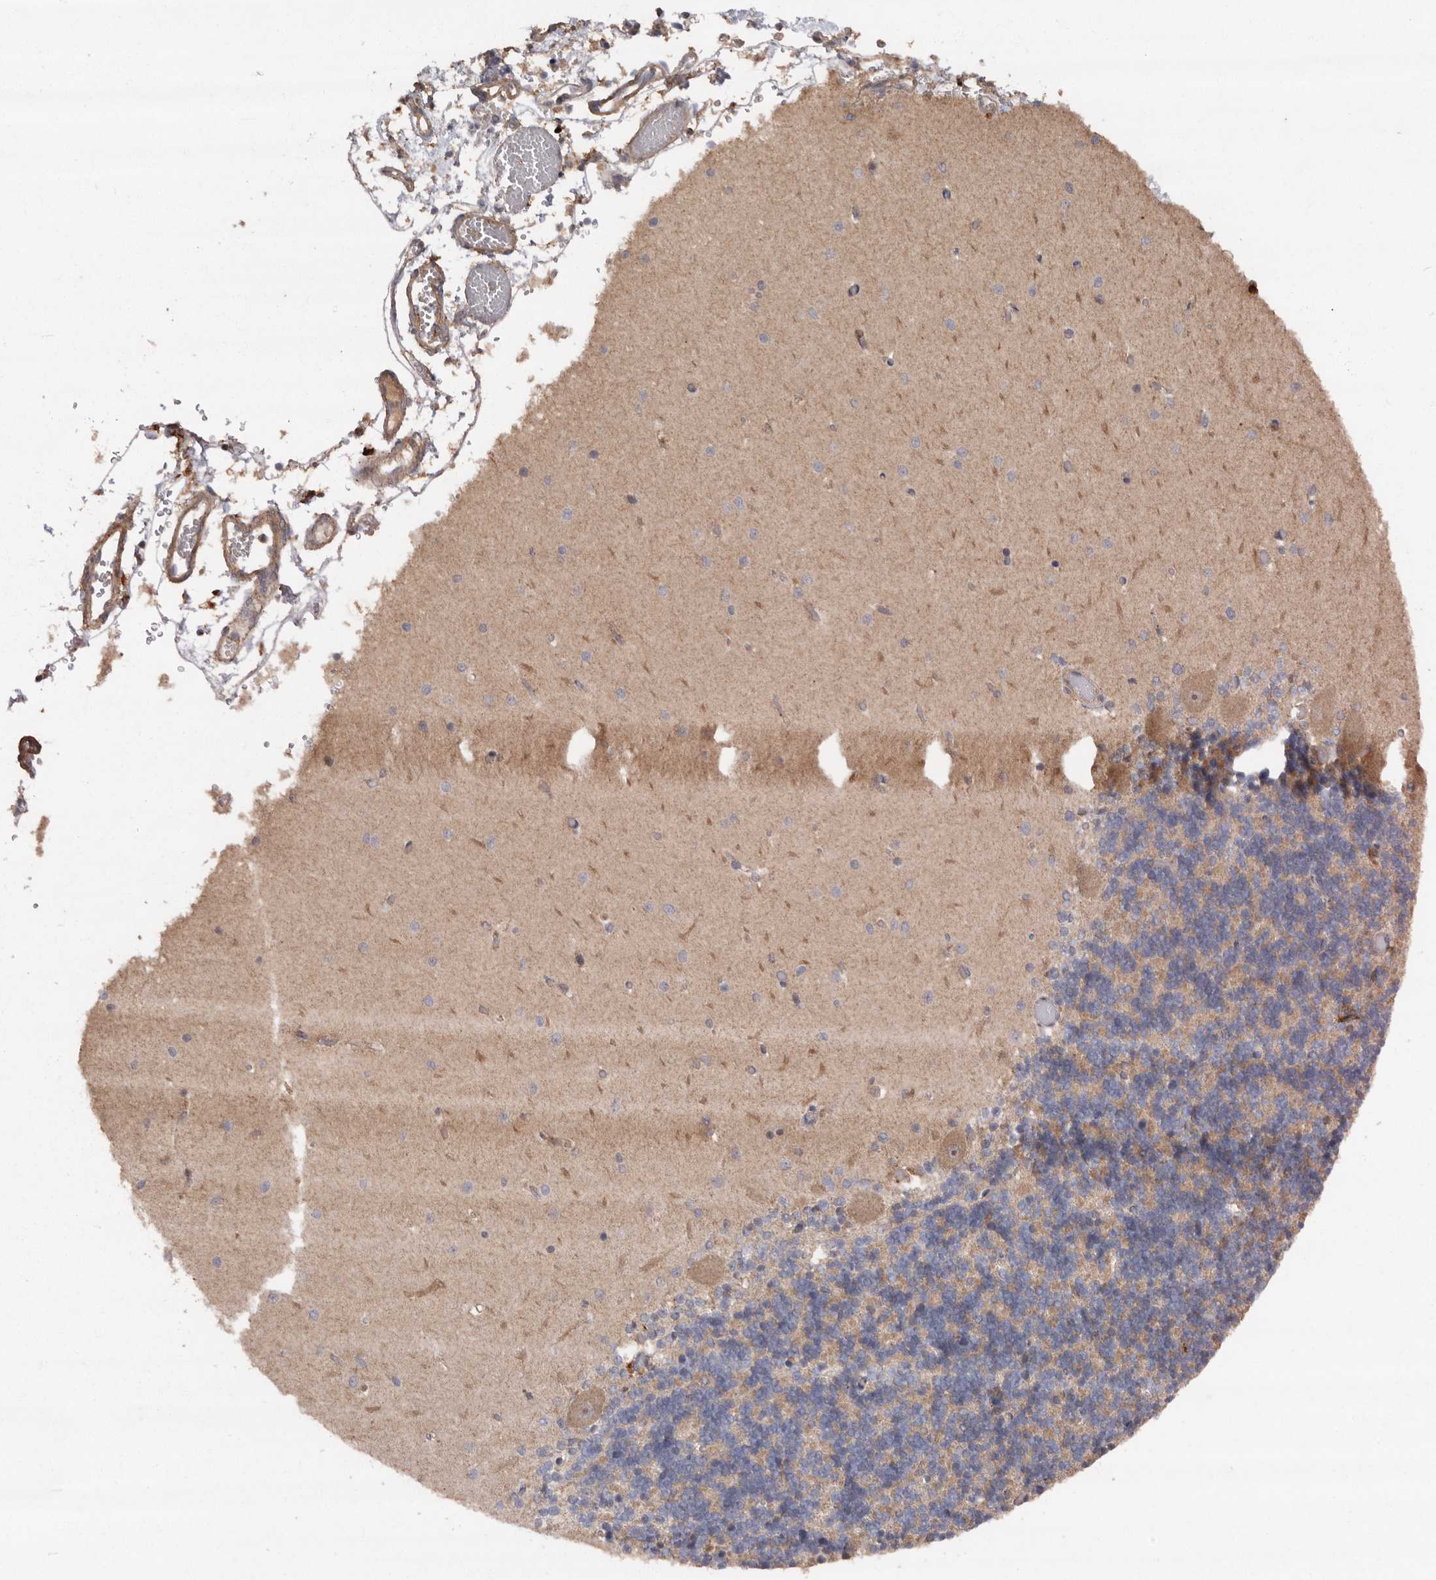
{"staining": {"intensity": "negative", "quantity": "none", "location": "none"}, "tissue": "cerebellum", "cell_type": "Cells in granular layer", "image_type": "normal", "snomed": [{"axis": "morphology", "description": "Normal tissue, NOS"}, {"axis": "topography", "description": "Cerebellum"}], "caption": "Immunohistochemistry photomicrograph of normal cerebellum: human cerebellum stained with DAB displays no significant protein staining in cells in granular layer. The staining was performed using DAB (3,3'-diaminobenzidine) to visualize the protein expression in brown, while the nuclei were stained in blue with hematoxylin (Magnification: 20x).", "gene": "RWDD1", "patient": {"sex": "male", "age": 37}}